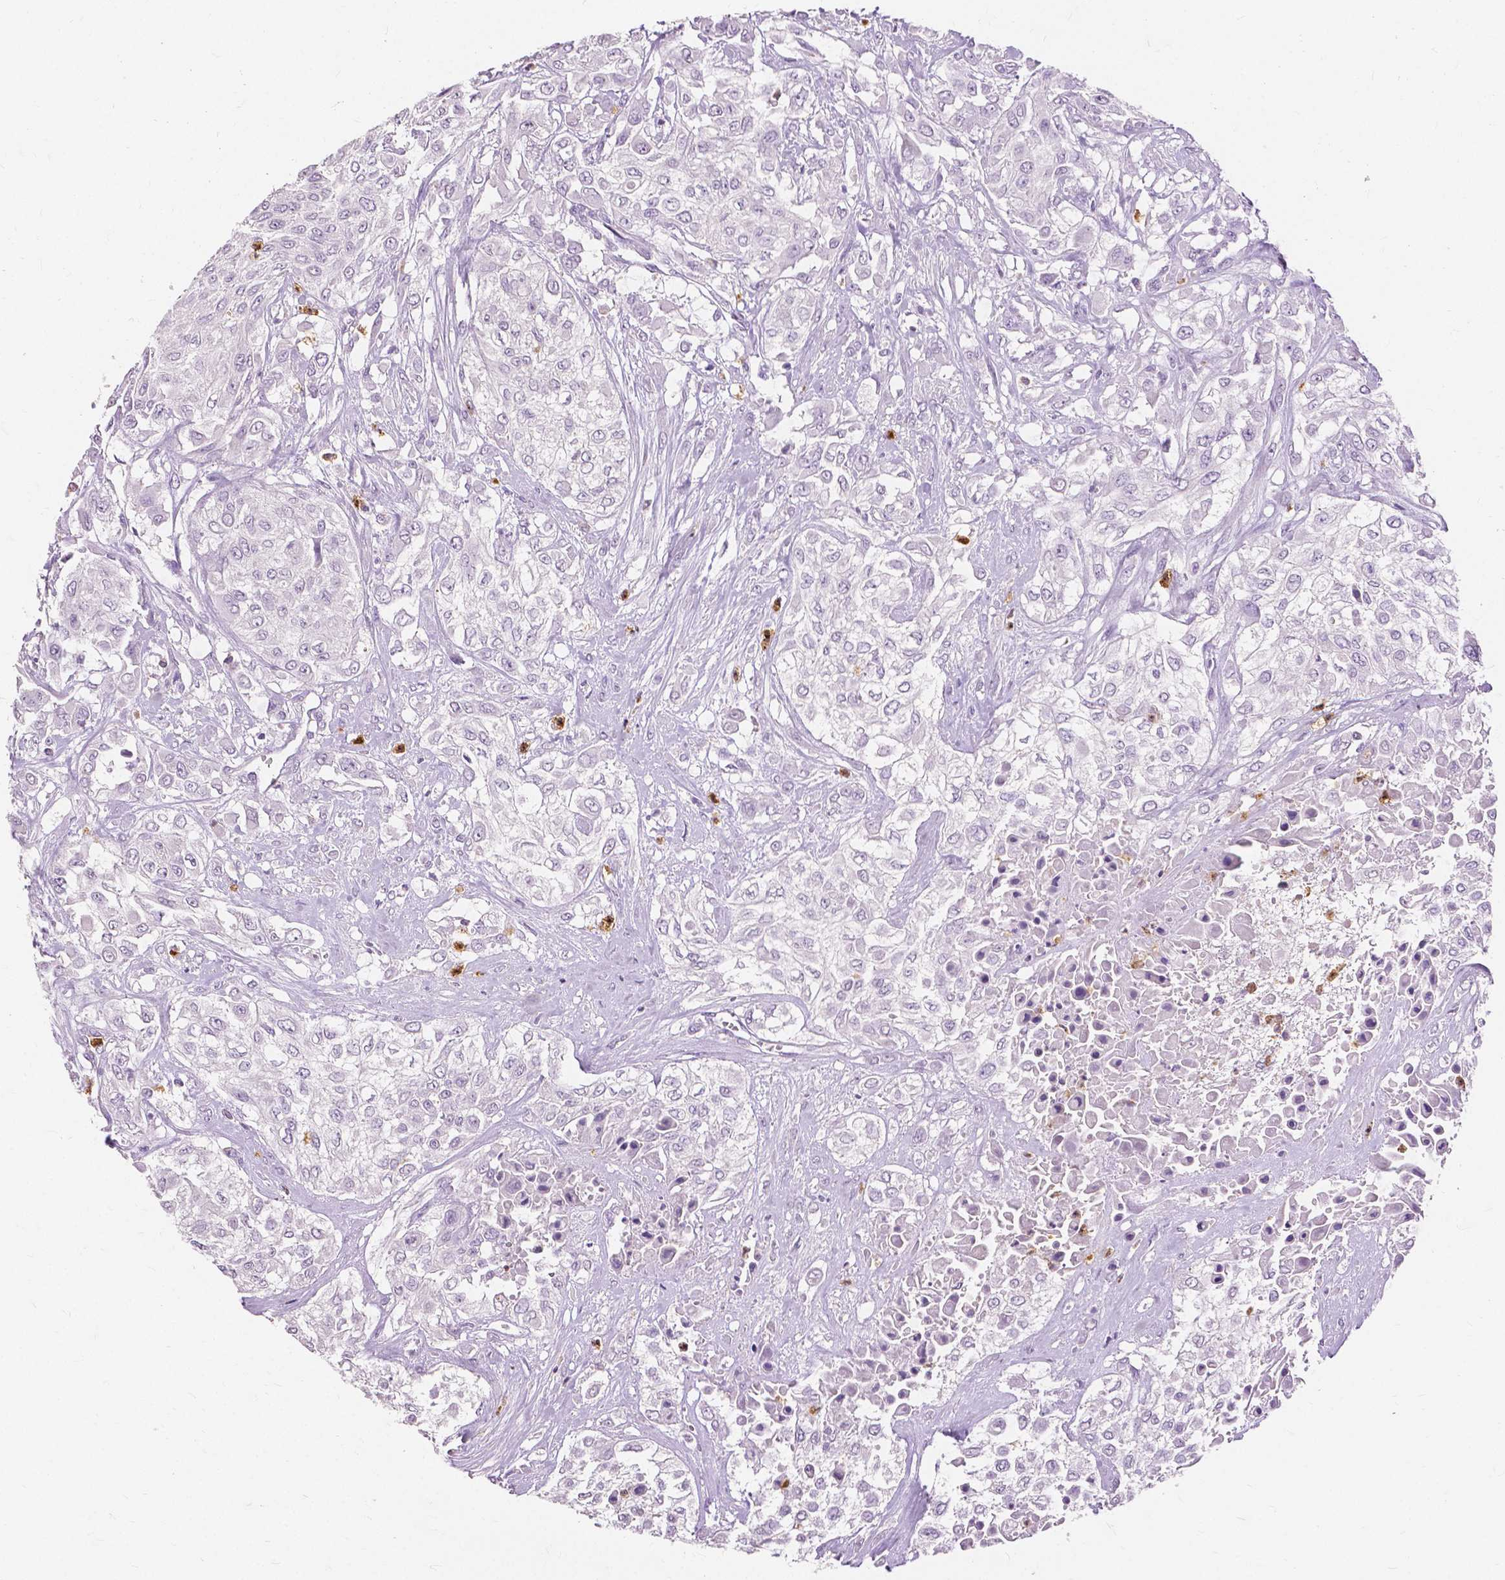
{"staining": {"intensity": "negative", "quantity": "none", "location": "none"}, "tissue": "urothelial cancer", "cell_type": "Tumor cells", "image_type": "cancer", "snomed": [{"axis": "morphology", "description": "Urothelial carcinoma, High grade"}, {"axis": "topography", "description": "Urinary bladder"}], "caption": "Urothelial cancer stained for a protein using IHC demonstrates no staining tumor cells.", "gene": "CXCR2", "patient": {"sex": "male", "age": 57}}